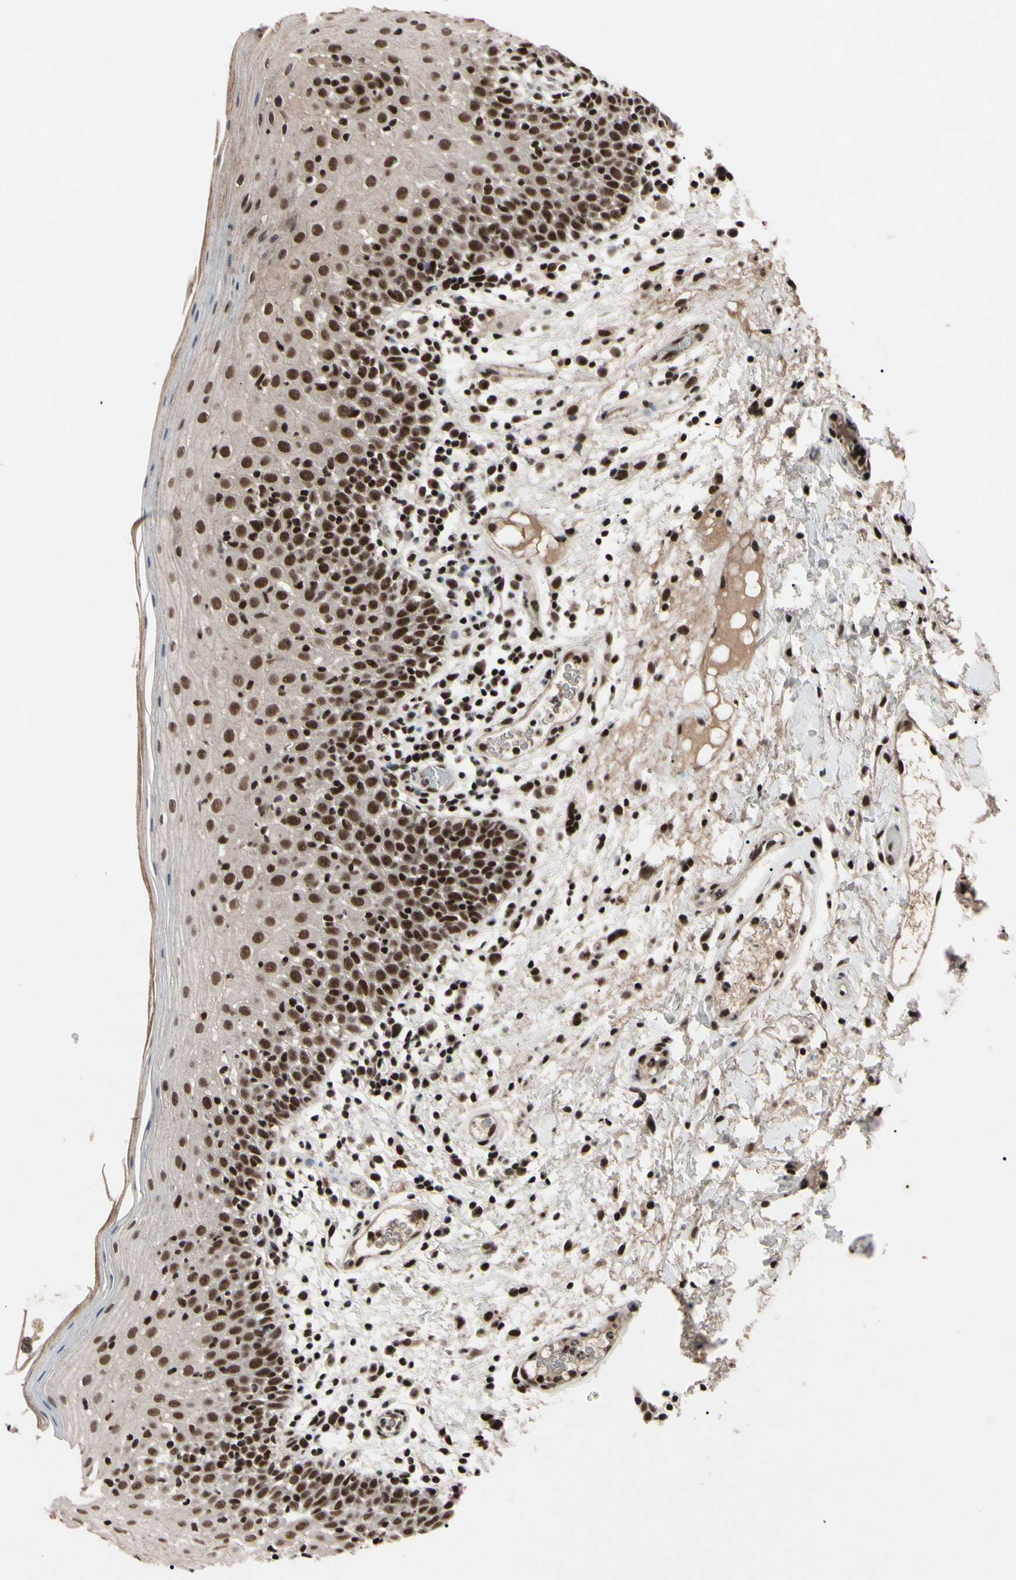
{"staining": {"intensity": "moderate", "quantity": "25%-75%", "location": "cytoplasmic/membranous,nuclear"}, "tissue": "oral mucosa", "cell_type": "Squamous epithelial cells", "image_type": "normal", "snomed": [{"axis": "morphology", "description": "Normal tissue, NOS"}, {"axis": "morphology", "description": "Squamous cell carcinoma, NOS"}, {"axis": "topography", "description": "Skeletal muscle"}, {"axis": "topography", "description": "Oral tissue"}], "caption": "Protein analysis of unremarkable oral mucosa displays moderate cytoplasmic/membranous,nuclear positivity in approximately 25%-75% of squamous epithelial cells.", "gene": "YY1", "patient": {"sex": "male", "age": 71}}